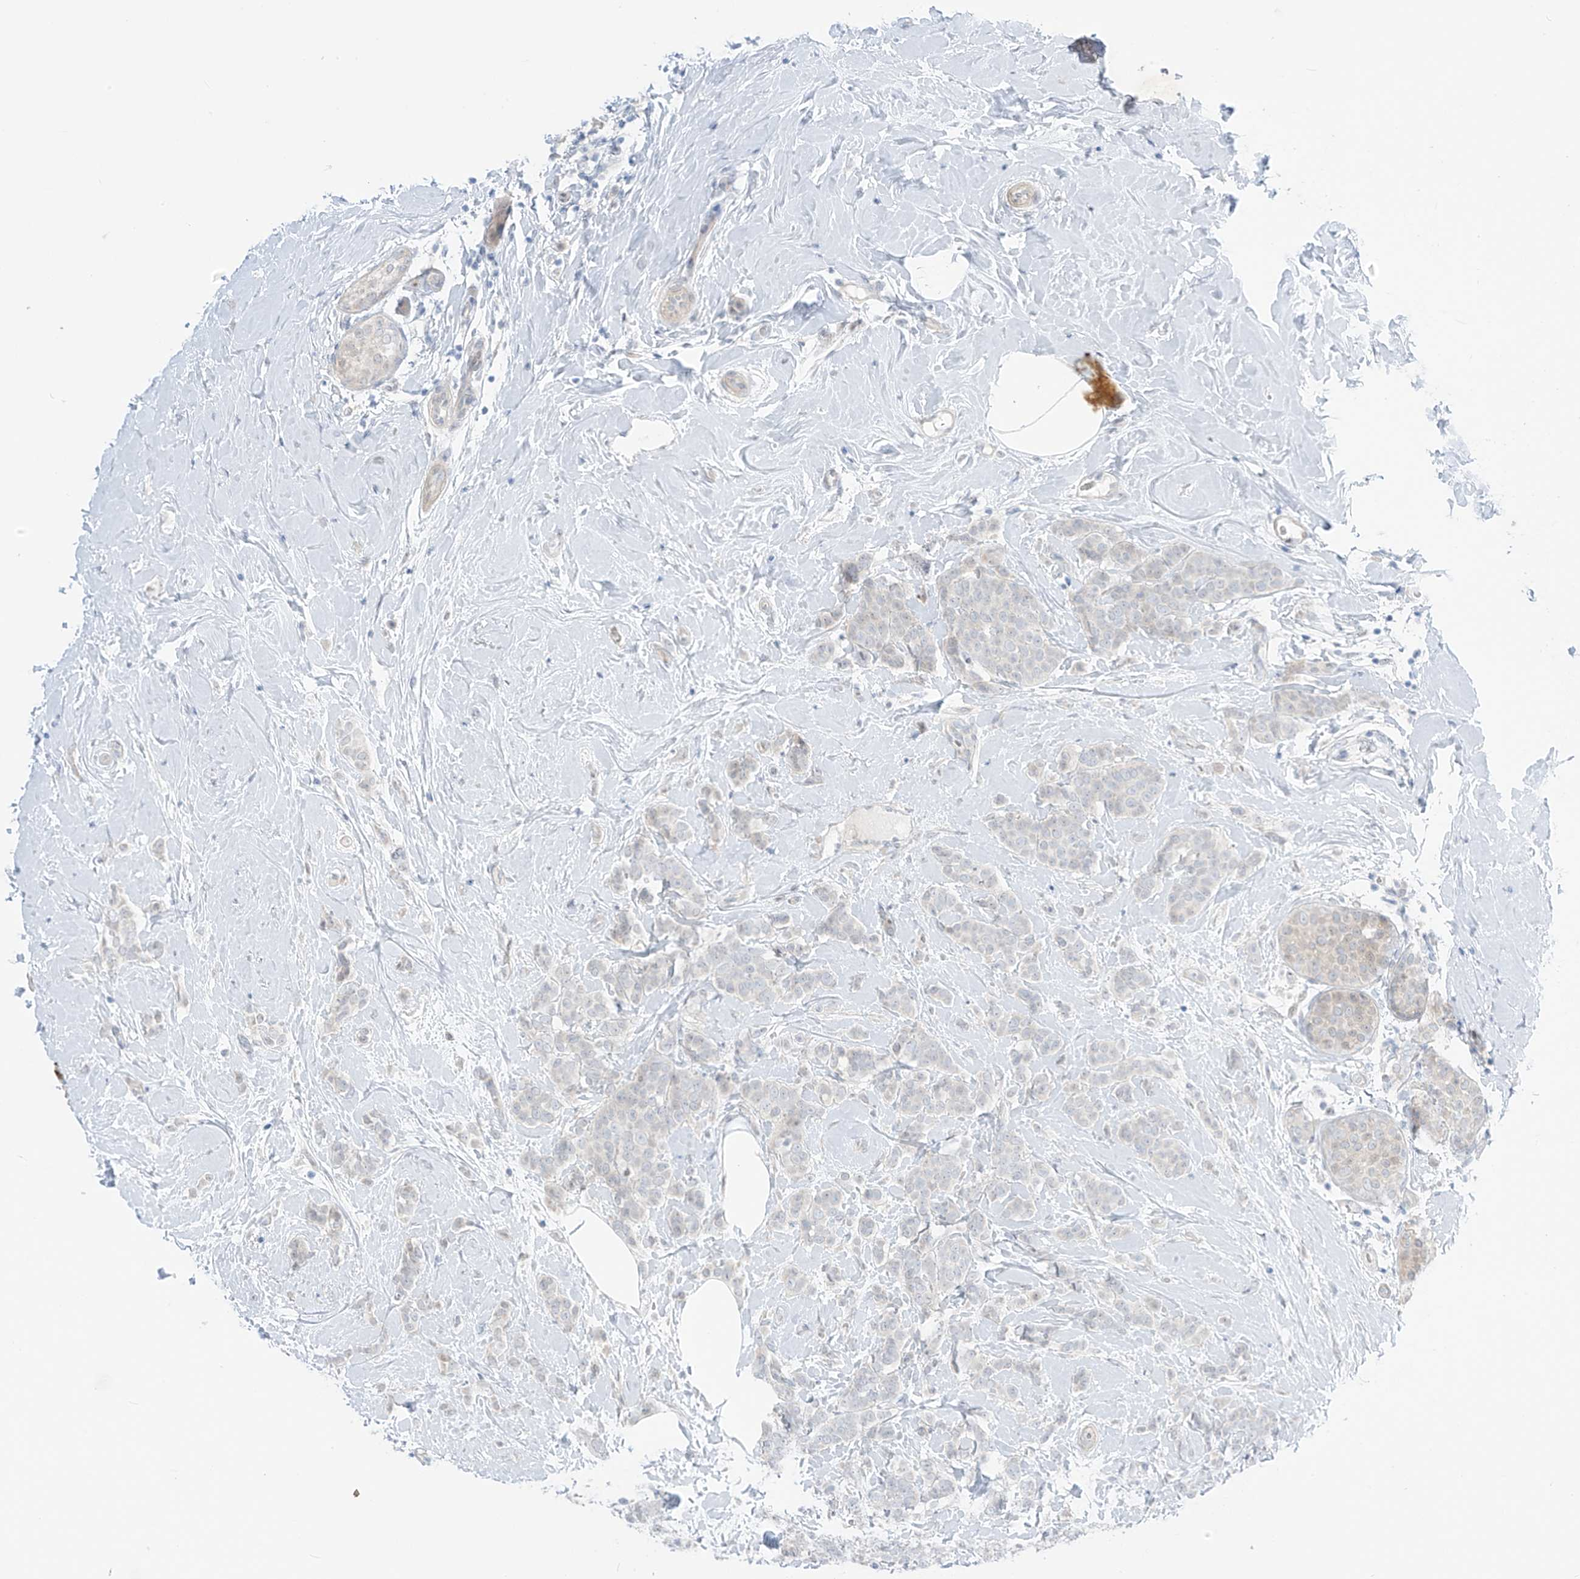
{"staining": {"intensity": "negative", "quantity": "none", "location": "none"}, "tissue": "breast cancer", "cell_type": "Tumor cells", "image_type": "cancer", "snomed": [{"axis": "morphology", "description": "Lobular carcinoma, in situ"}, {"axis": "morphology", "description": "Lobular carcinoma"}, {"axis": "topography", "description": "Breast"}], "caption": "Tumor cells are negative for brown protein staining in breast lobular carcinoma.", "gene": "ASPRV1", "patient": {"sex": "female", "age": 41}}